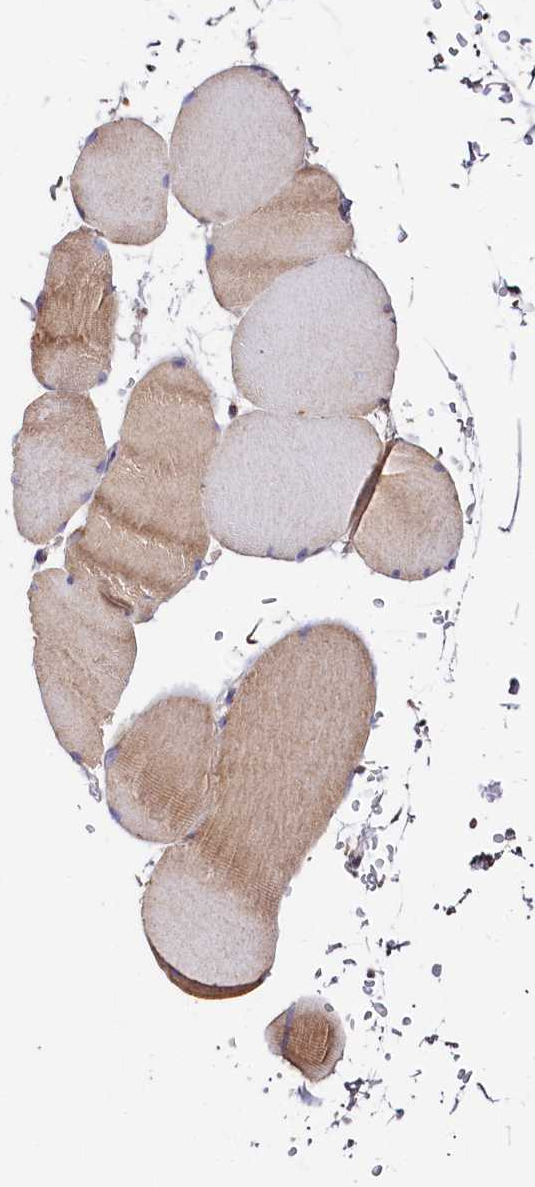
{"staining": {"intensity": "moderate", "quantity": "25%-75%", "location": "cytoplasmic/membranous"}, "tissue": "skeletal muscle", "cell_type": "Myocytes", "image_type": "normal", "snomed": [{"axis": "morphology", "description": "Normal tissue, NOS"}, {"axis": "topography", "description": "Skeletal muscle"}, {"axis": "topography", "description": "Head-Neck"}], "caption": "A high-resolution histopathology image shows immunohistochemistry (IHC) staining of unremarkable skeletal muscle, which exhibits moderate cytoplasmic/membranous expression in about 25%-75% of myocytes.", "gene": "NUDT15", "patient": {"sex": "male", "age": 66}}